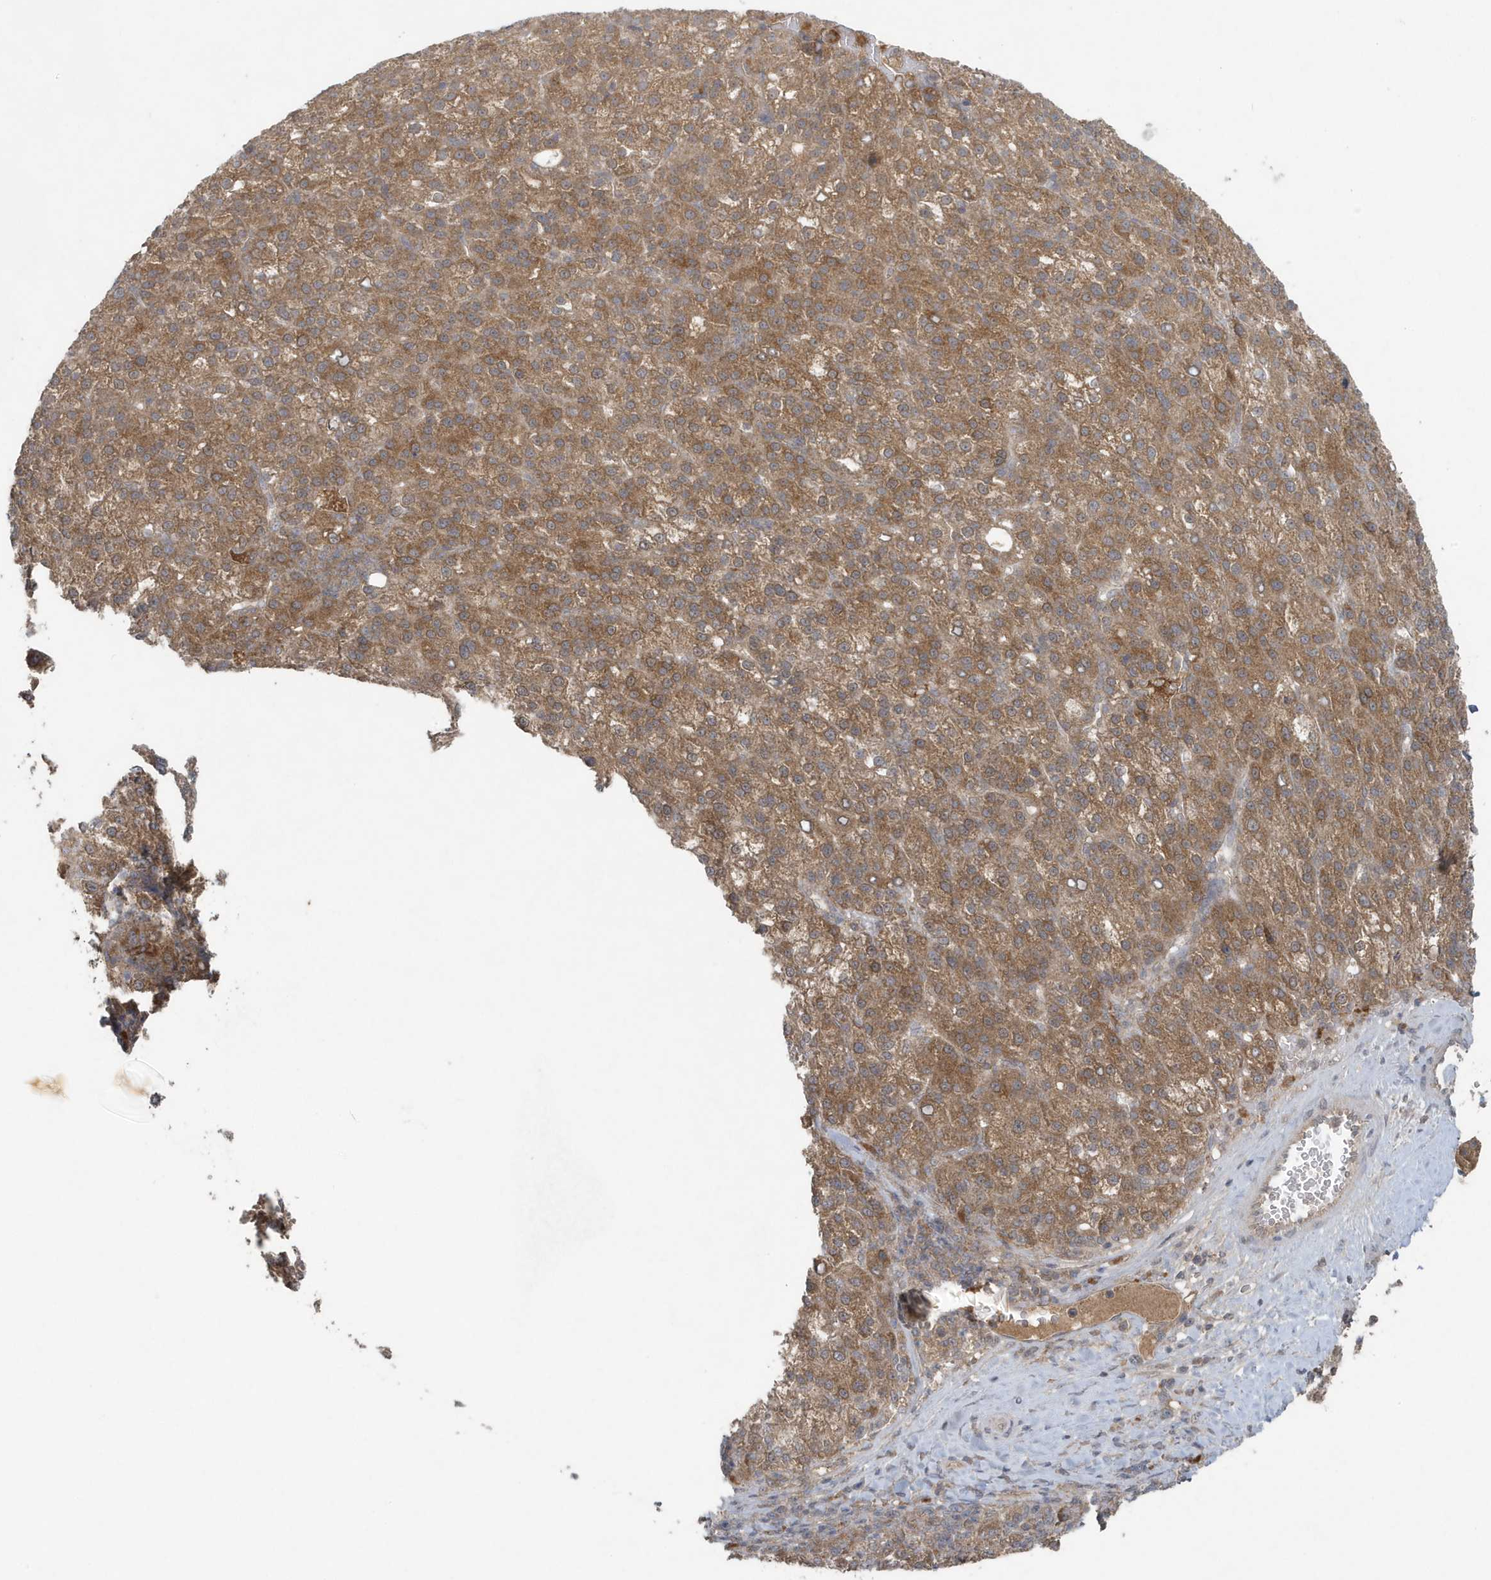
{"staining": {"intensity": "moderate", "quantity": ">75%", "location": "cytoplasmic/membranous"}, "tissue": "liver cancer", "cell_type": "Tumor cells", "image_type": "cancer", "snomed": [{"axis": "morphology", "description": "Carcinoma, Hepatocellular, NOS"}, {"axis": "topography", "description": "Liver"}], "caption": "An immunohistochemistry (IHC) photomicrograph of neoplastic tissue is shown. Protein staining in brown highlights moderate cytoplasmic/membranous positivity in liver cancer (hepatocellular carcinoma) within tumor cells.", "gene": "C1RL", "patient": {"sex": "female", "age": 58}}